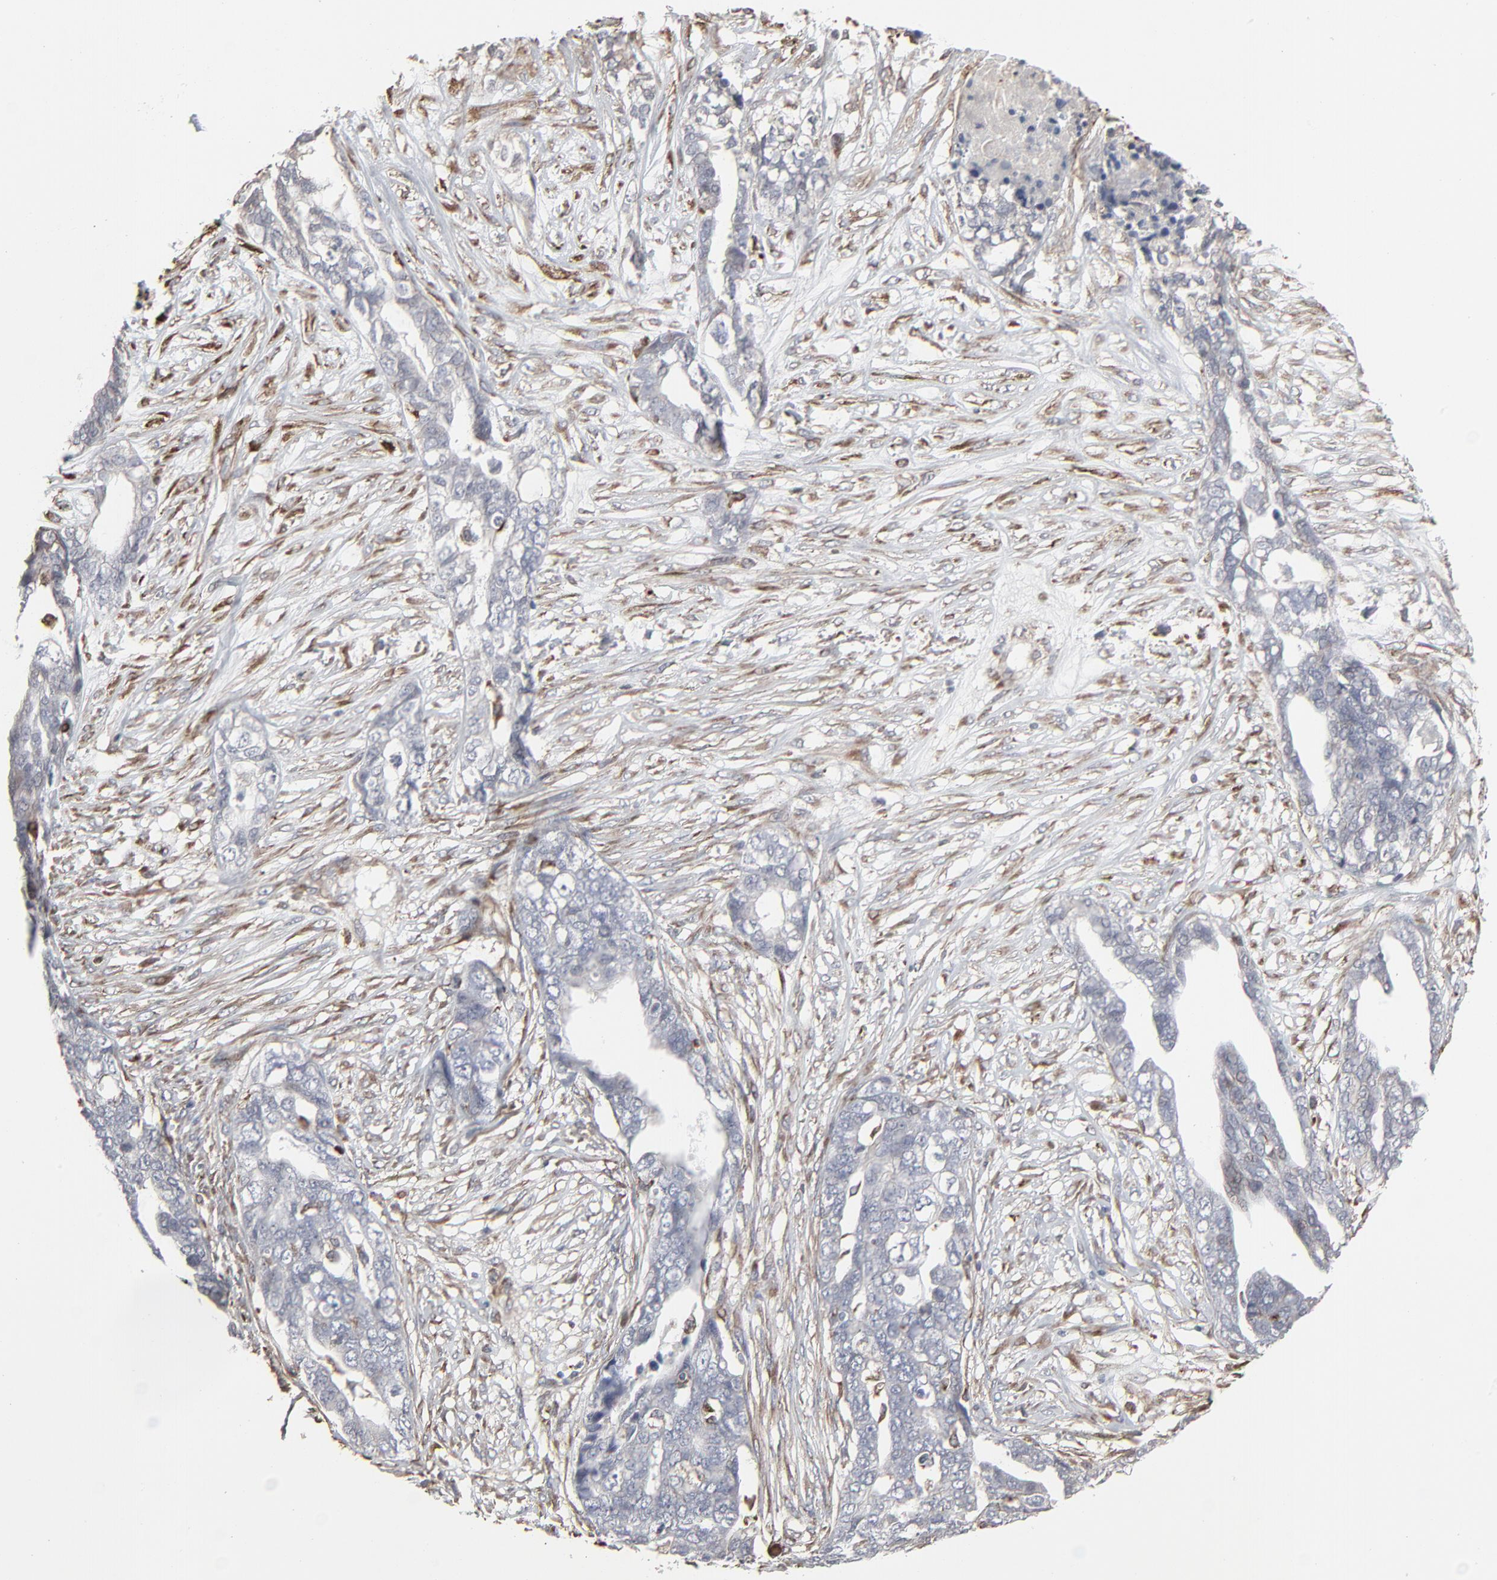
{"staining": {"intensity": "weak", "quantity": "<25%", "location": "cytoplasmic/membranous"}, "tissue": "ovarian cancer", "cell_type": "Tumor cells", "image_type": "cancer", "snomed": [{"axis": "morphology", "description": "Normal tissue, NOS"}, {"axis": "morphology", "description": "Cystadenocarcinoma, serous, NOS"}, {"axis": "topography", "description": "Fallopian tube"}, {"axis": "topography", "description": "Ovary"}], "caption": "Tumor cells are negative for protein expression in human ovarian serous cystadenocarcinoma.", "gene": "CTNND1", "patient": {"sex": "female", "age": 56}}